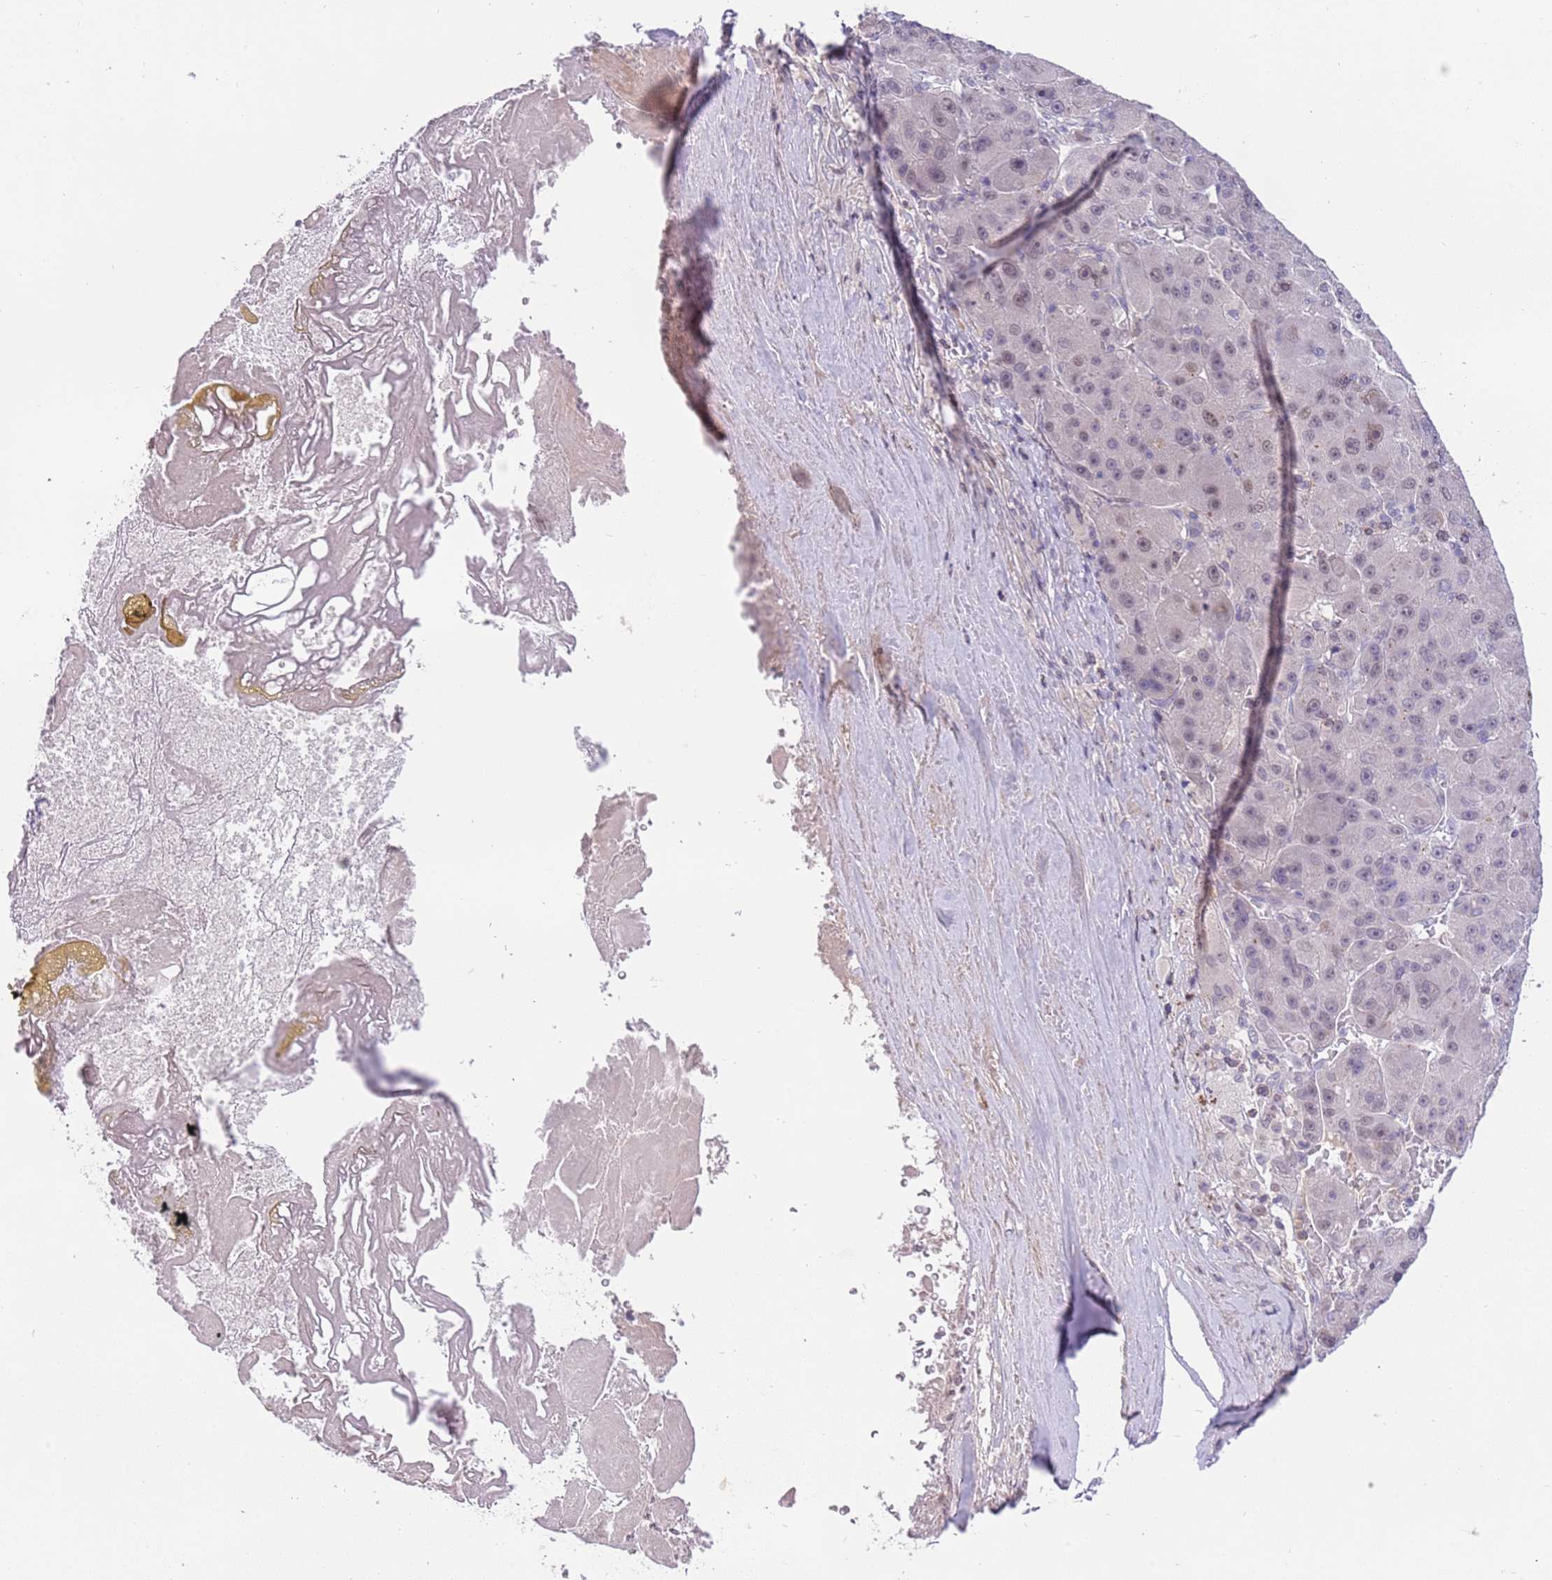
{"staining": {"intensity": "weak", "quantity": "<25%", "location": "nuclear"}, "tissue": "liver cancer", "cell_type": "Tumor cells", "image_type": "cancer", "snomed": [{"axis": "morphology", "description": "Carcinoma, Hepatocellular, NOS"}, {"axis": "topography", "description": "Liver"}], "caption": "The immunohistochemistry (IHC) image has no significant positivity in tumor cells of hepatocellular carcinoma (liver) tissue. (DAB (3,3'-diaminobenzidine) immunohistochemistry (IHC), high magnification).", "gene": "MAGEF1", "patient": {"sex": "male", "age": 76}}